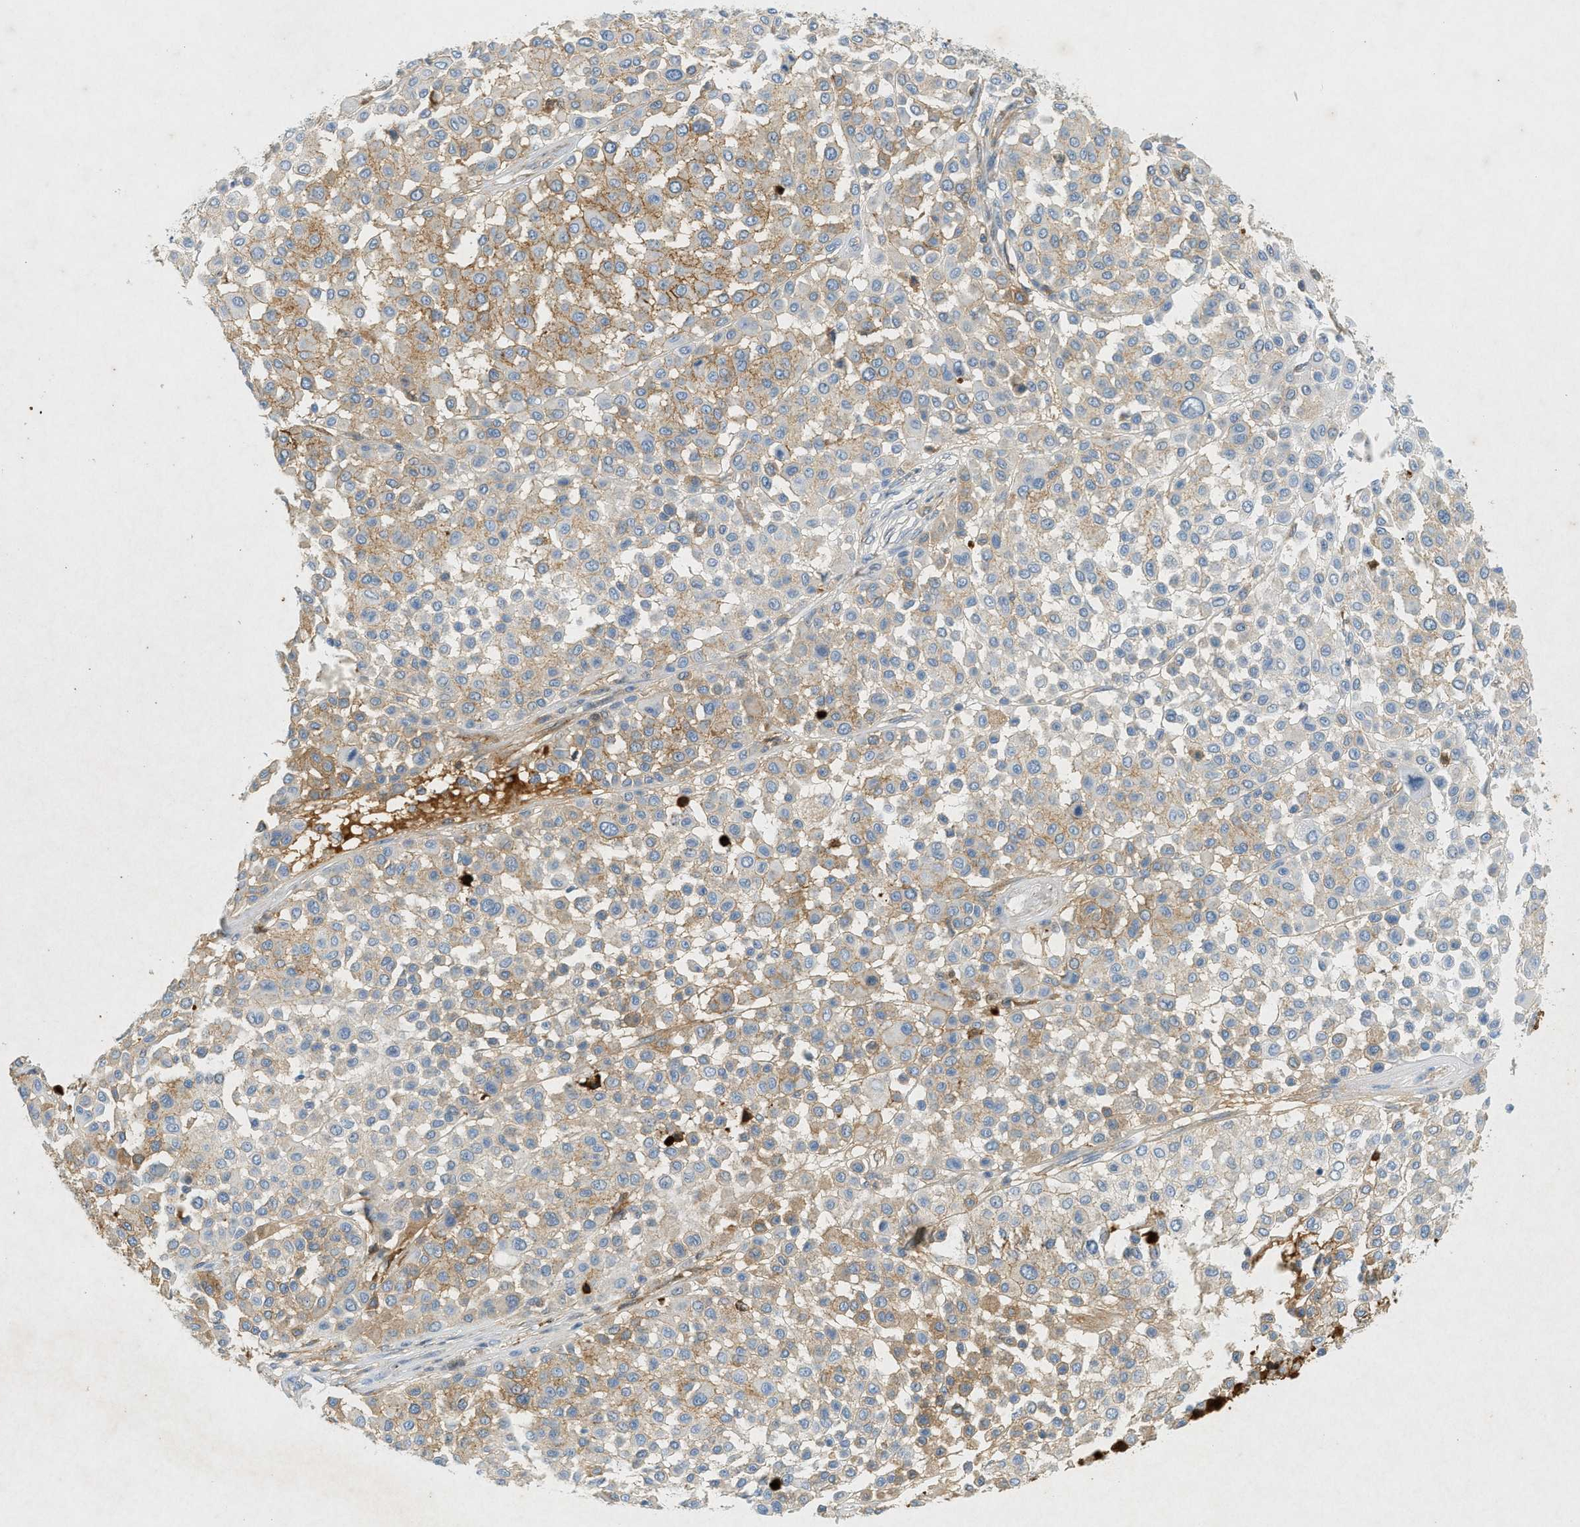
{"staining": {"intensity": "moderate", "quantity": "25%-75%", "location": "cytoplasmic/membranous"}, "tissue": "melanoma", "cell_type": "Tumor cells", "image_type": "cancer", "snomed": [{"axis": "morphology", "description": "Malignant melanoma, Metastatic site"}, {"axis": "topography", "description": "Soft tissue"}], "caption": "Immunohistochemical staining of human melanoma displays medium levels of moderate cytoplasmic/membranous protein staining in about 25%-75% of tumor cells.", "gene": "F2", "patient": {"sex": "male", "age": 41}}